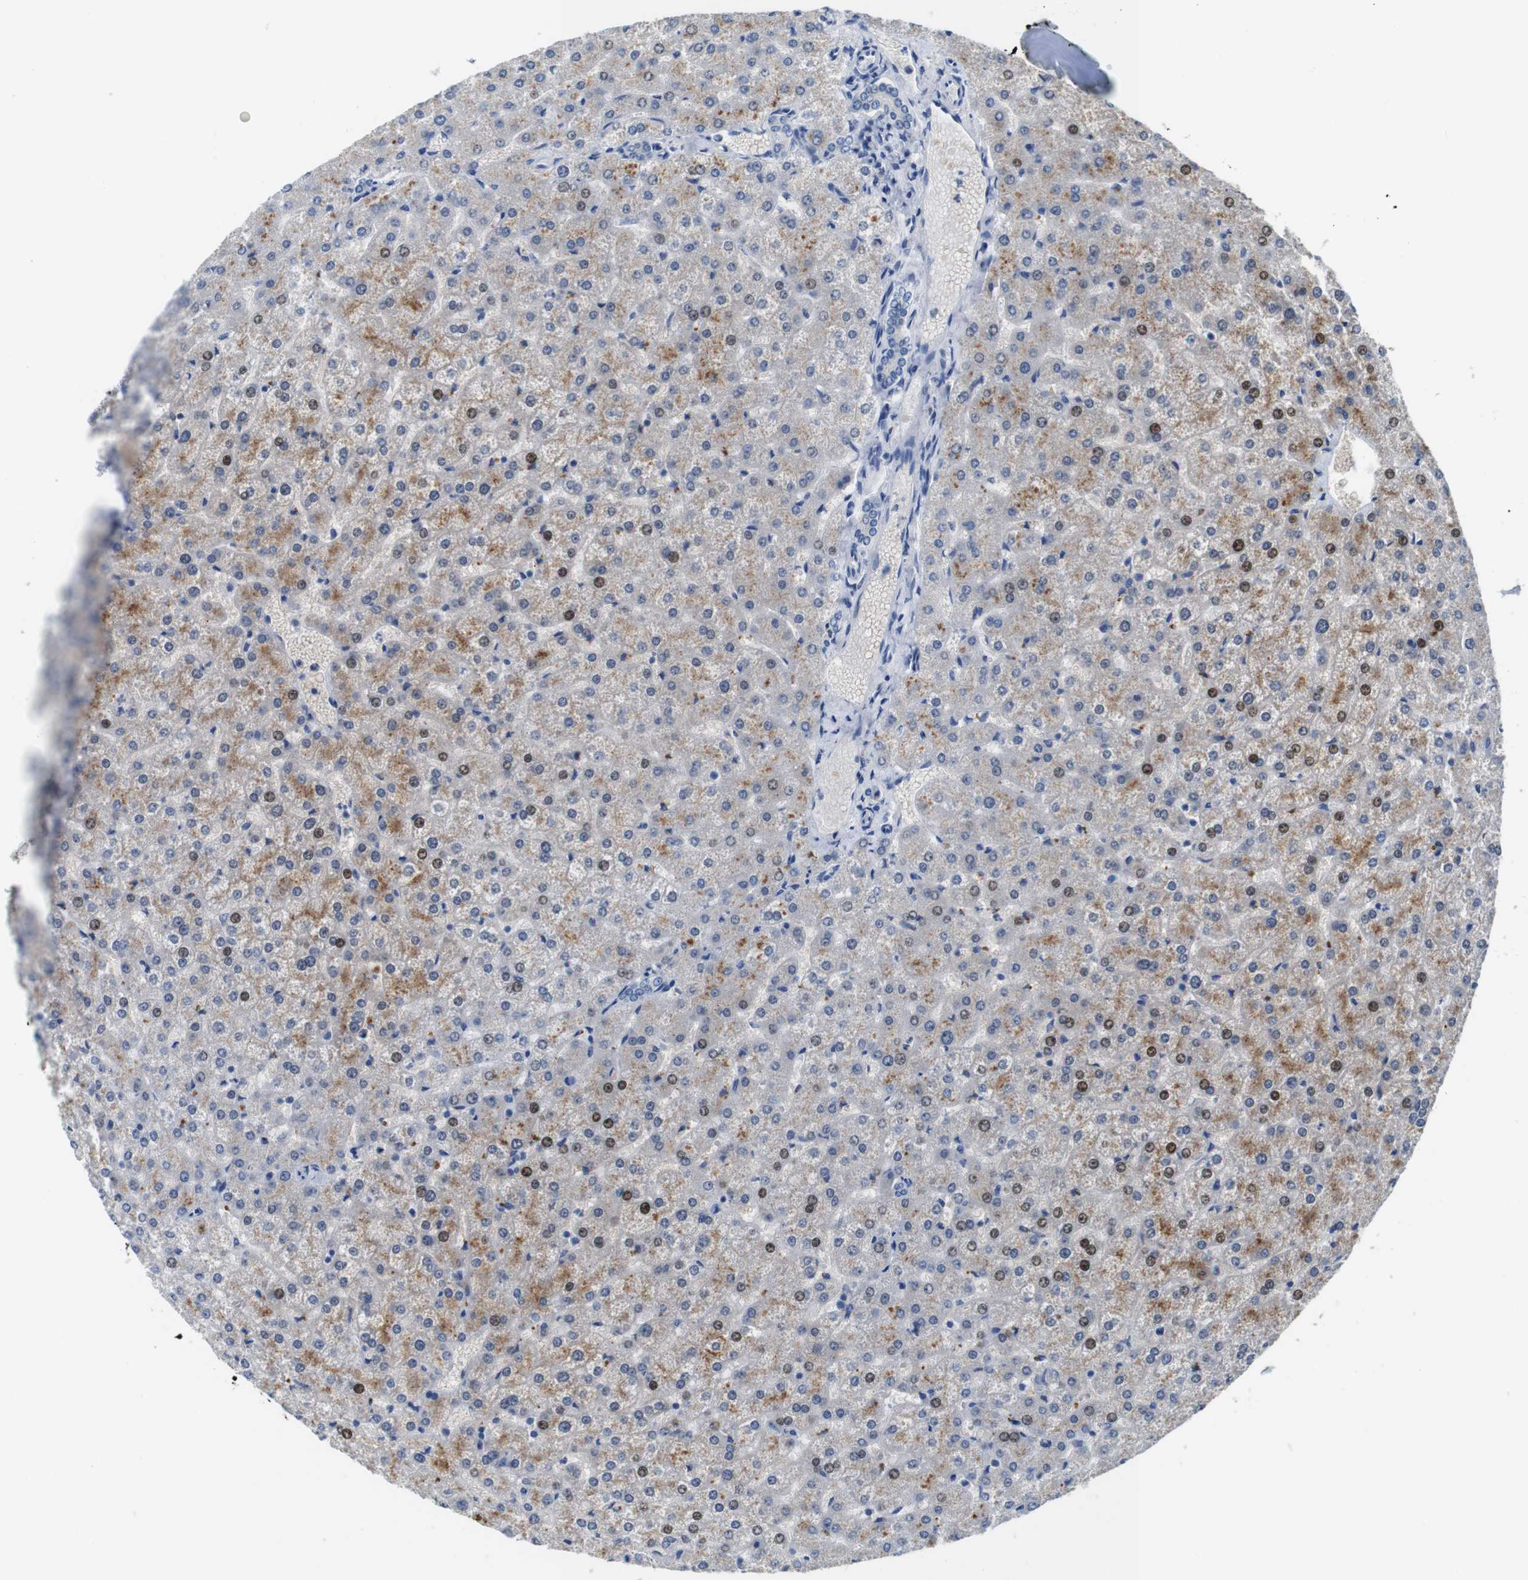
{"staining": {"intensity": "negative", "quantity": "none", "location": "none"}, "tissue": "liver", "cell_type": "Cholangiocytes", "image_type": "normal", "snomed": [{"axis": "morphology", "description": "Normal tissue, NOS"}, {"axis": "topography", "description": "Liver"}], "caption": "Cholangiocytes are negative for brown protein staining in normal liver. Nuclei are stained in blue.", "gene": "SLC2A8", "patient": {"sex": "female", "age": 32}}